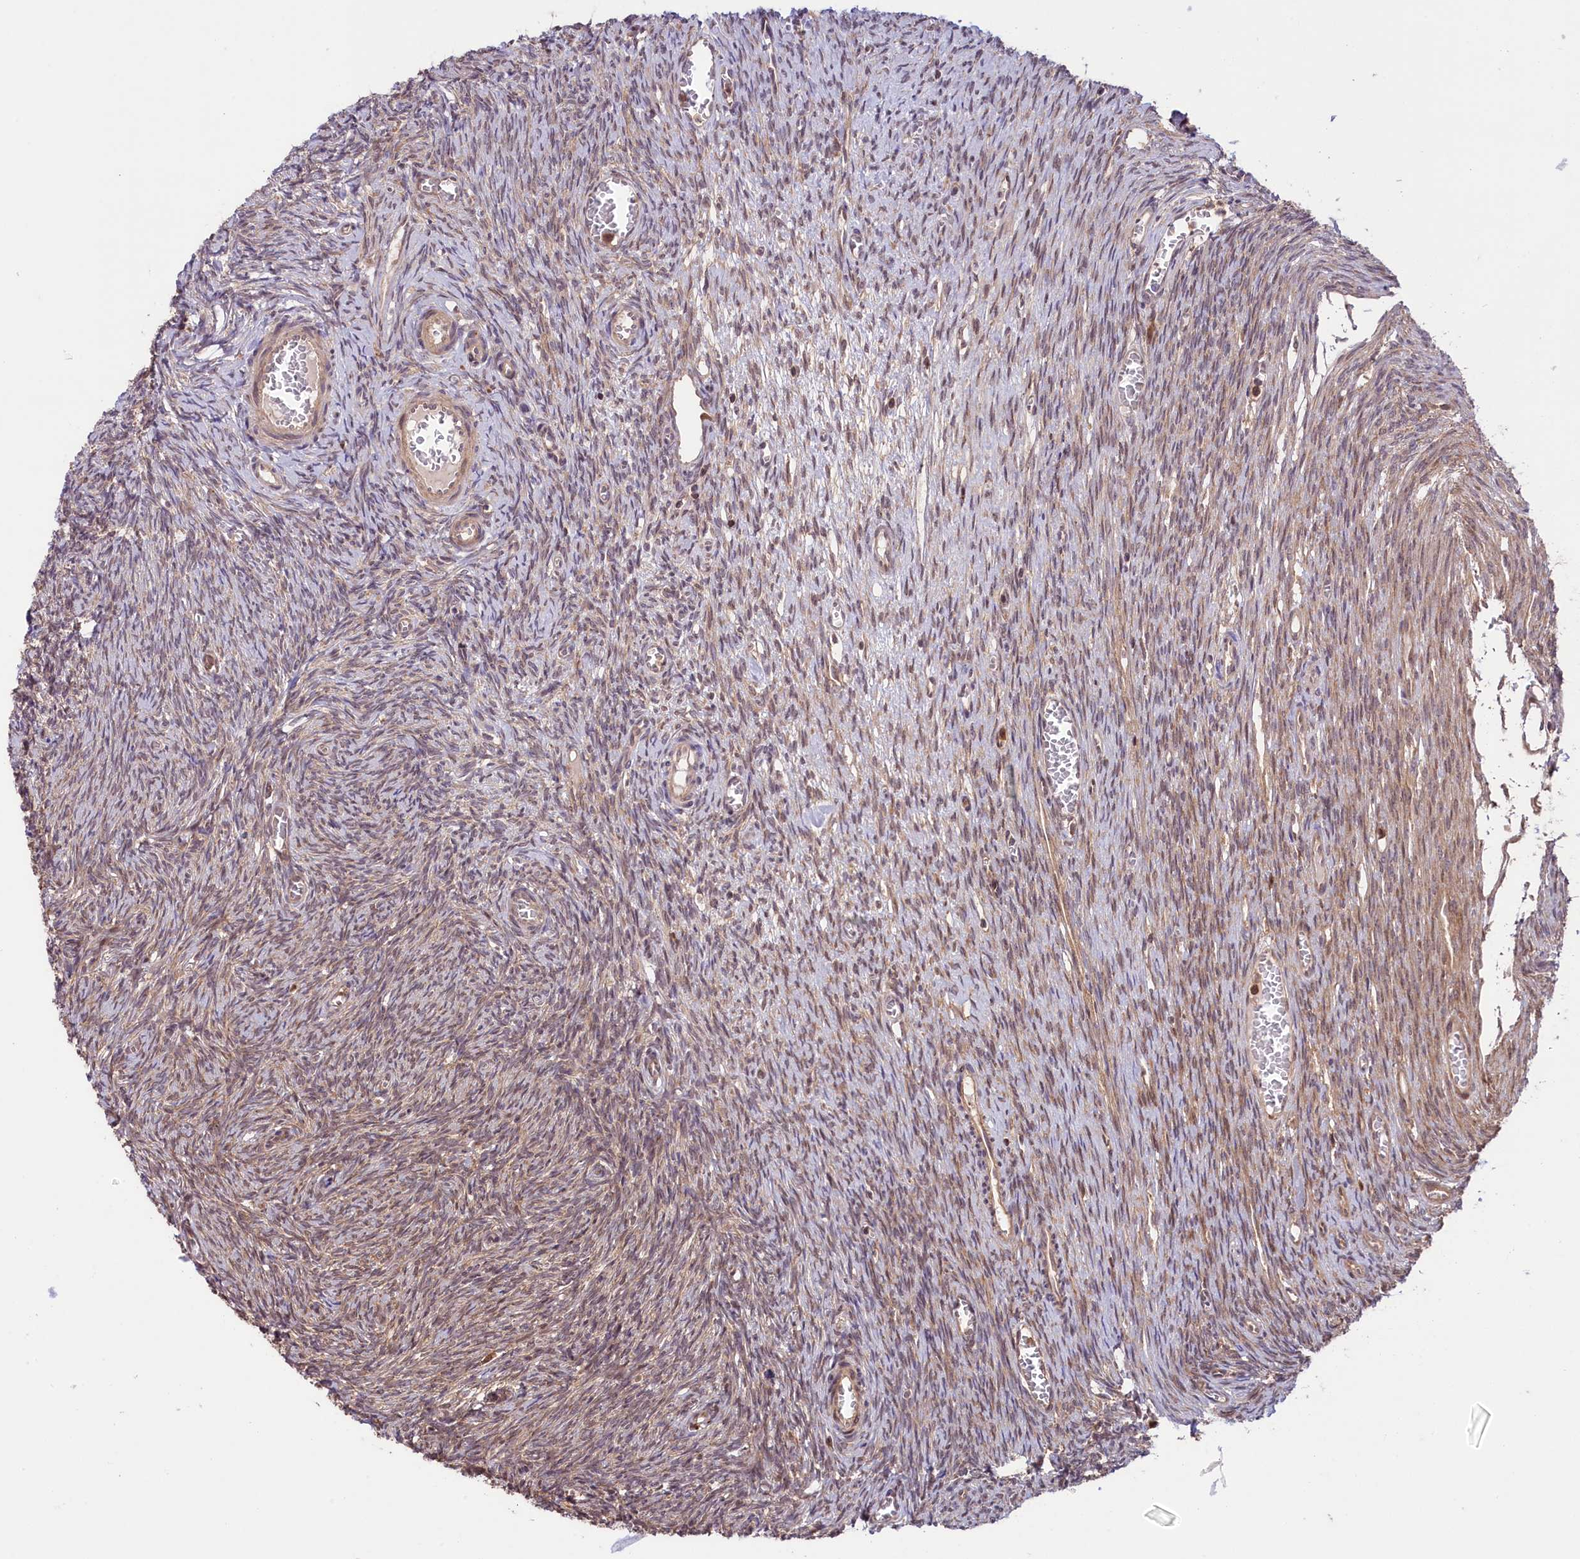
{"staining": {"intensity": "moderate", "quantity": "<25%", "location": "cytoplasmic/membranous,nuclear"}, "tissue": "ovary", "cell_type": "Ovarian stroma cells", "image_type": "normal", "snomed": [{"axis": "morphology", "description": "Normal tissue, NOS"}, {"axis": "topography", "description": "Ovary"}], "caption": "Immunohistochemical staining of benign human ovary shows low levels of moderate cytoplasmic/membranous,nuclear staining in approximately <25% of ovarian stroma cells.", "gene": "RIC8A", "patient": {"sex": "female", "age": 44}}